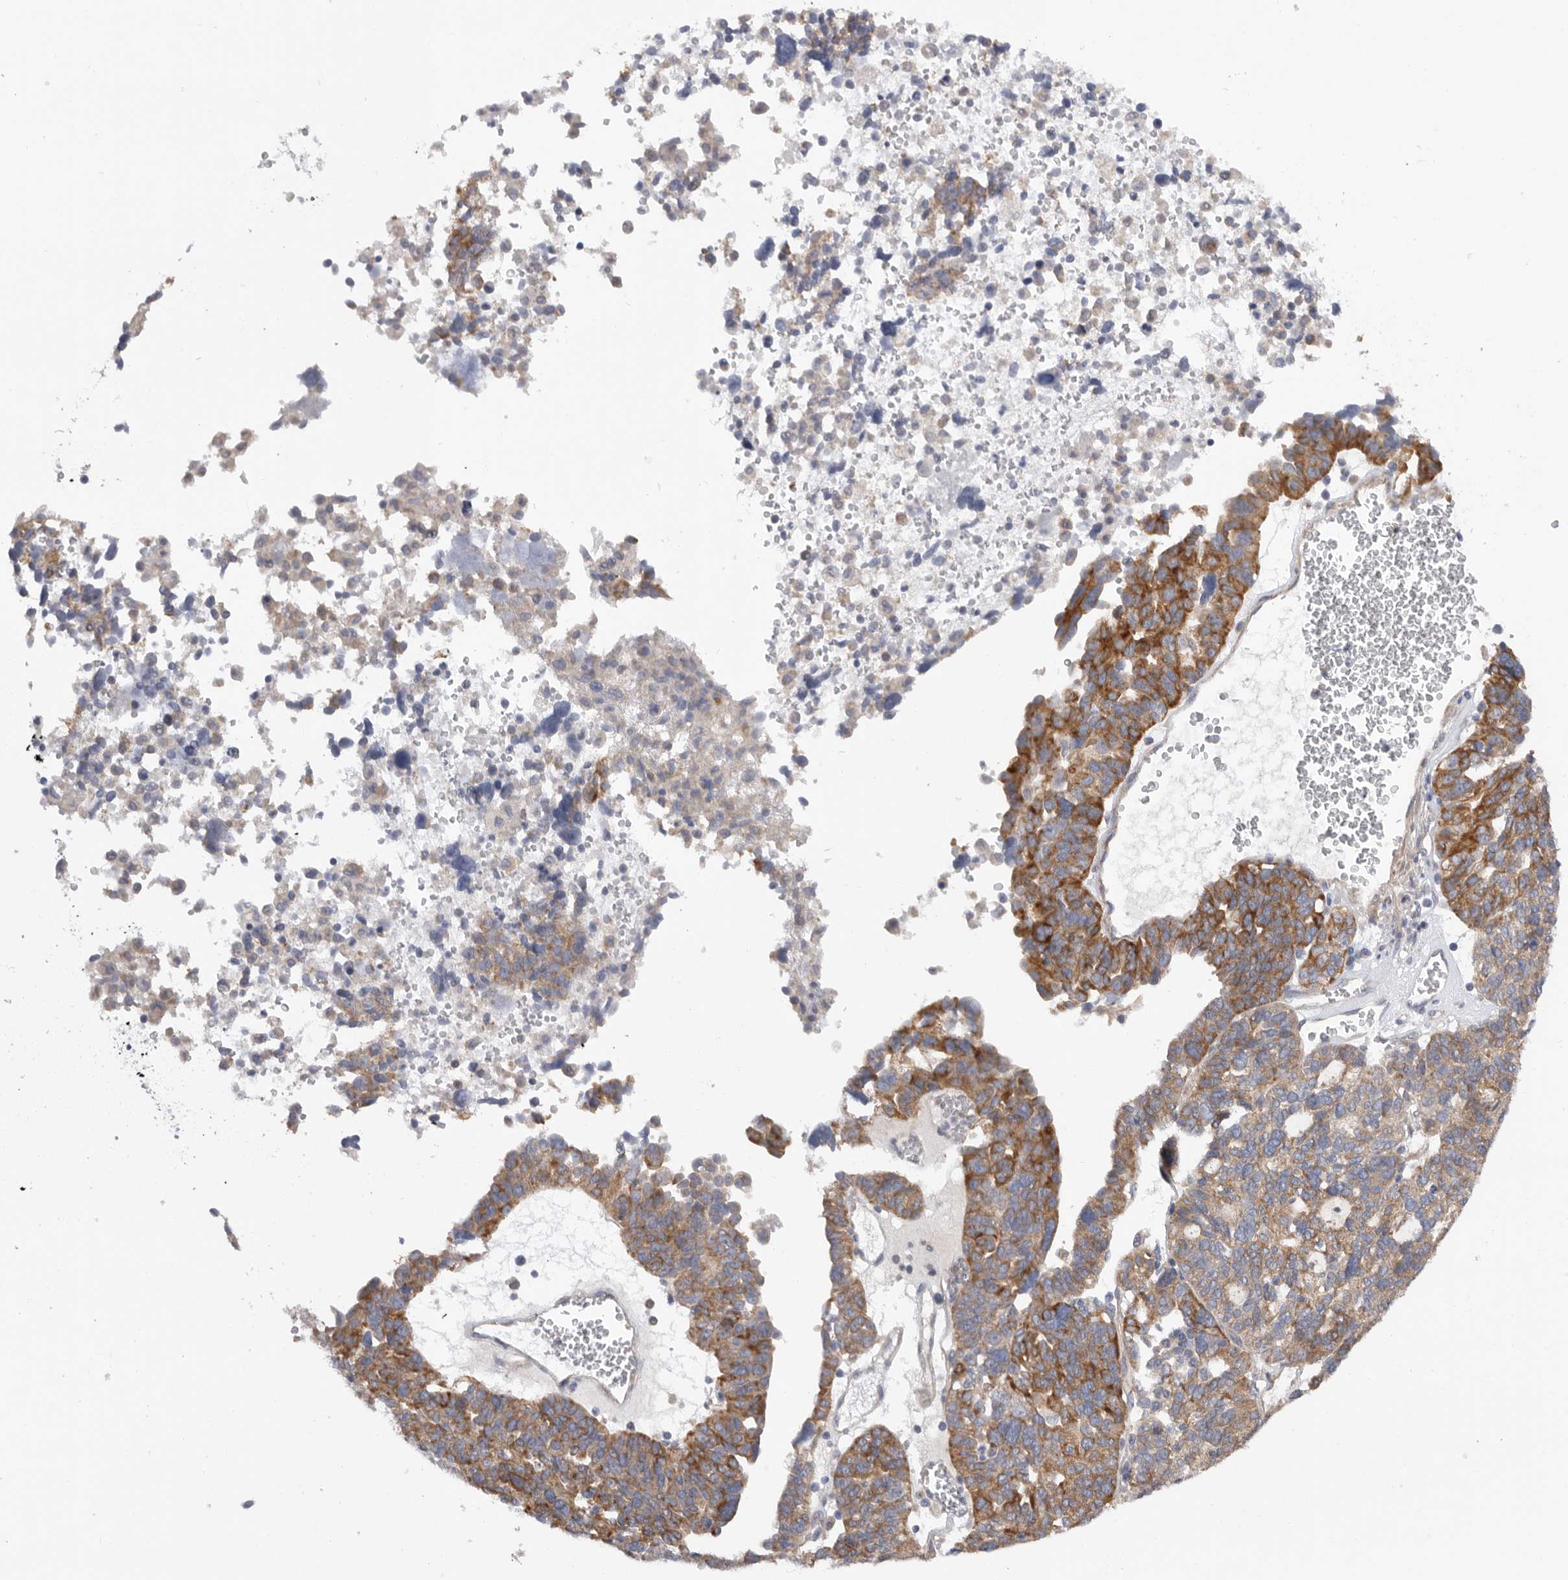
{"staining": {"intensity": "strong", "quantity": "25%-75%", "location": "cytoplasmic/membranous"}, "tissue": "ovarian cancer", "cell_type": "Tumor cells", "image_type": "cancer", "snomed": [{"axis": "morphology", "description": "Cystadenocarcinoma, serous, NOS"}, {"axis": "topography", "description": "Ovary"}], "caption": "Strong cytoplasmic/membranous positivity is identified in approximately 25%-75% of tumor cells in ovarian serous cystadenocarcinoma.", "gene": "MTFR1L", "patient": {"sex": "female", "age": 59}}